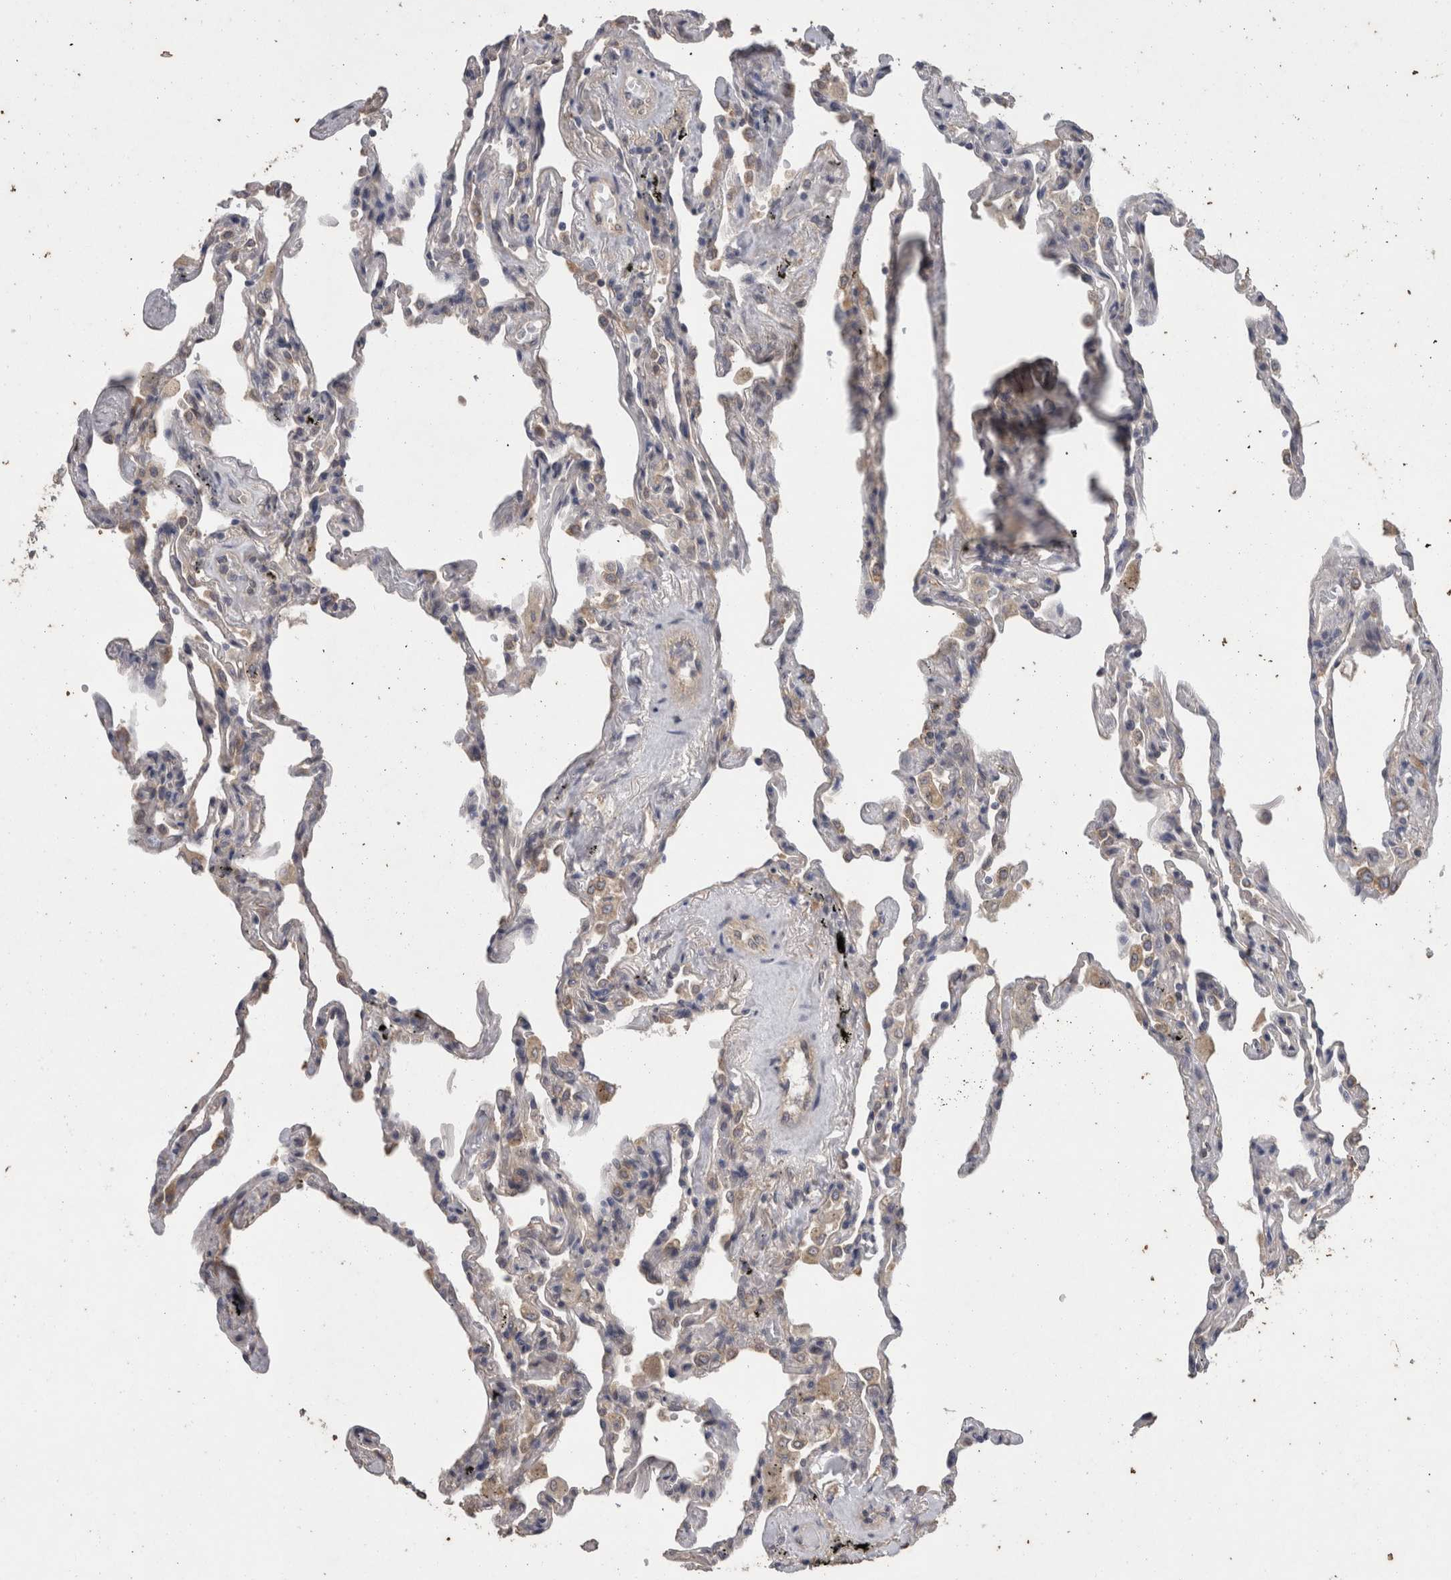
{"staining": {"intensity": "weak", "quantity": "<25%", "location": "cytoplasmic/membranous"}, "tissue": "lung", "cell_type": "Alveolar cells", "image_type": "normal", "snomed": [{"axis": "morphology", "description": "Normal tissue, NOS"}, {"axis": "topography", "description": "Lung"}], "caption": "IHC of benign lung reveals no expression in alveolar cells.", "gene": "FHOD3", "patient": {"sex": "male", "age": 59}}